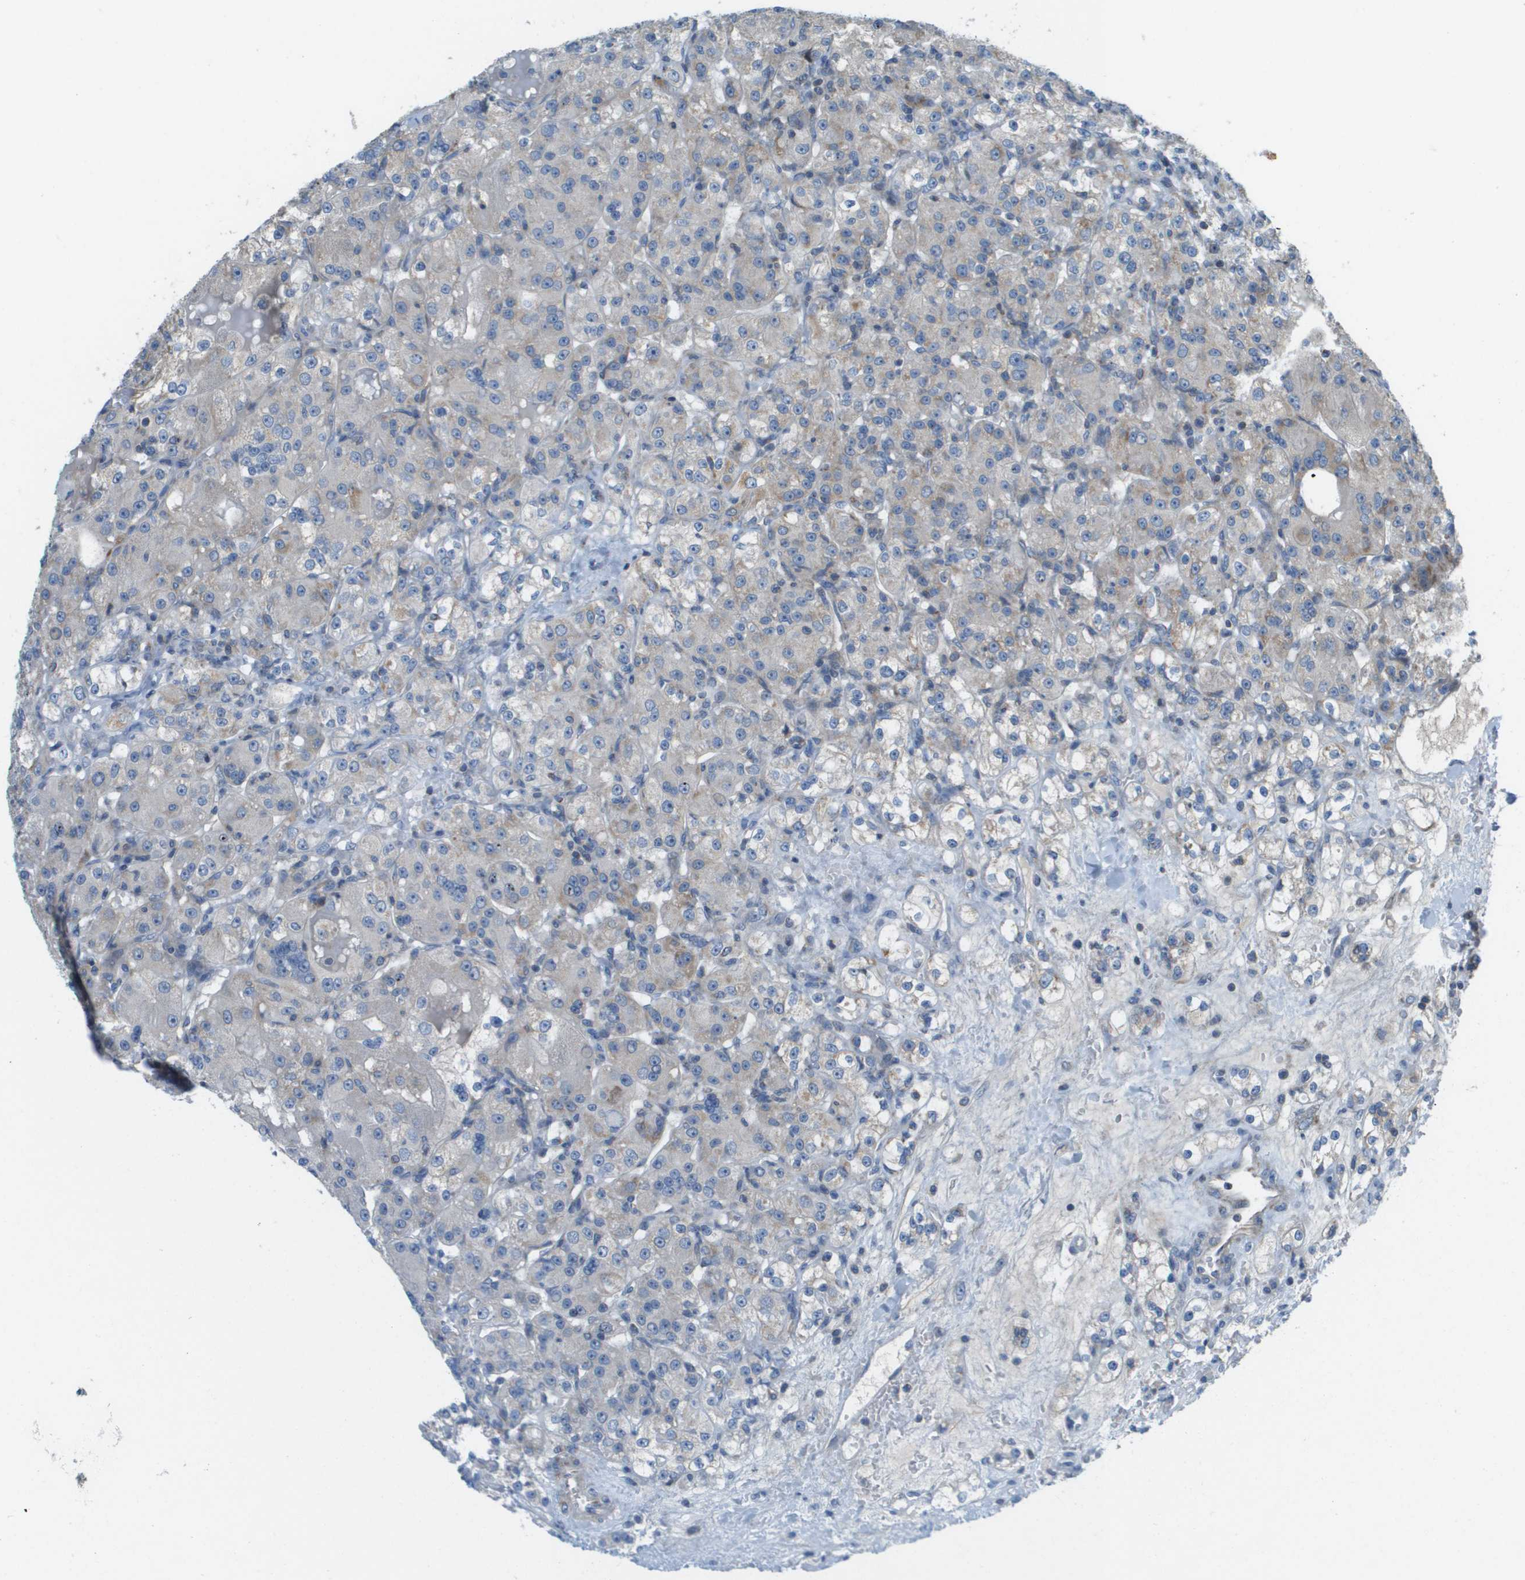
{"staining": {"intensity": "negative", "quantity": "none", "location": "none"}, "tissue": "renal cancer", "cell_type": "Tumor cells", "image_type": "cancer", "snomed": [{"axis": "morphology", "description": "Normal tissue, NOS"}, {"axis": "morphology", "description": "Adenocarcinoma, NOS"}, {"axis": "topography", "description": "Kidney"}], "caption": "This is an immunohistochemistry (IHC) photomicrograph of human renal cancer. There is no expression in tumor cells.", "gene": "GALNT6", "patient": {"sex": "male", "age": 61}}